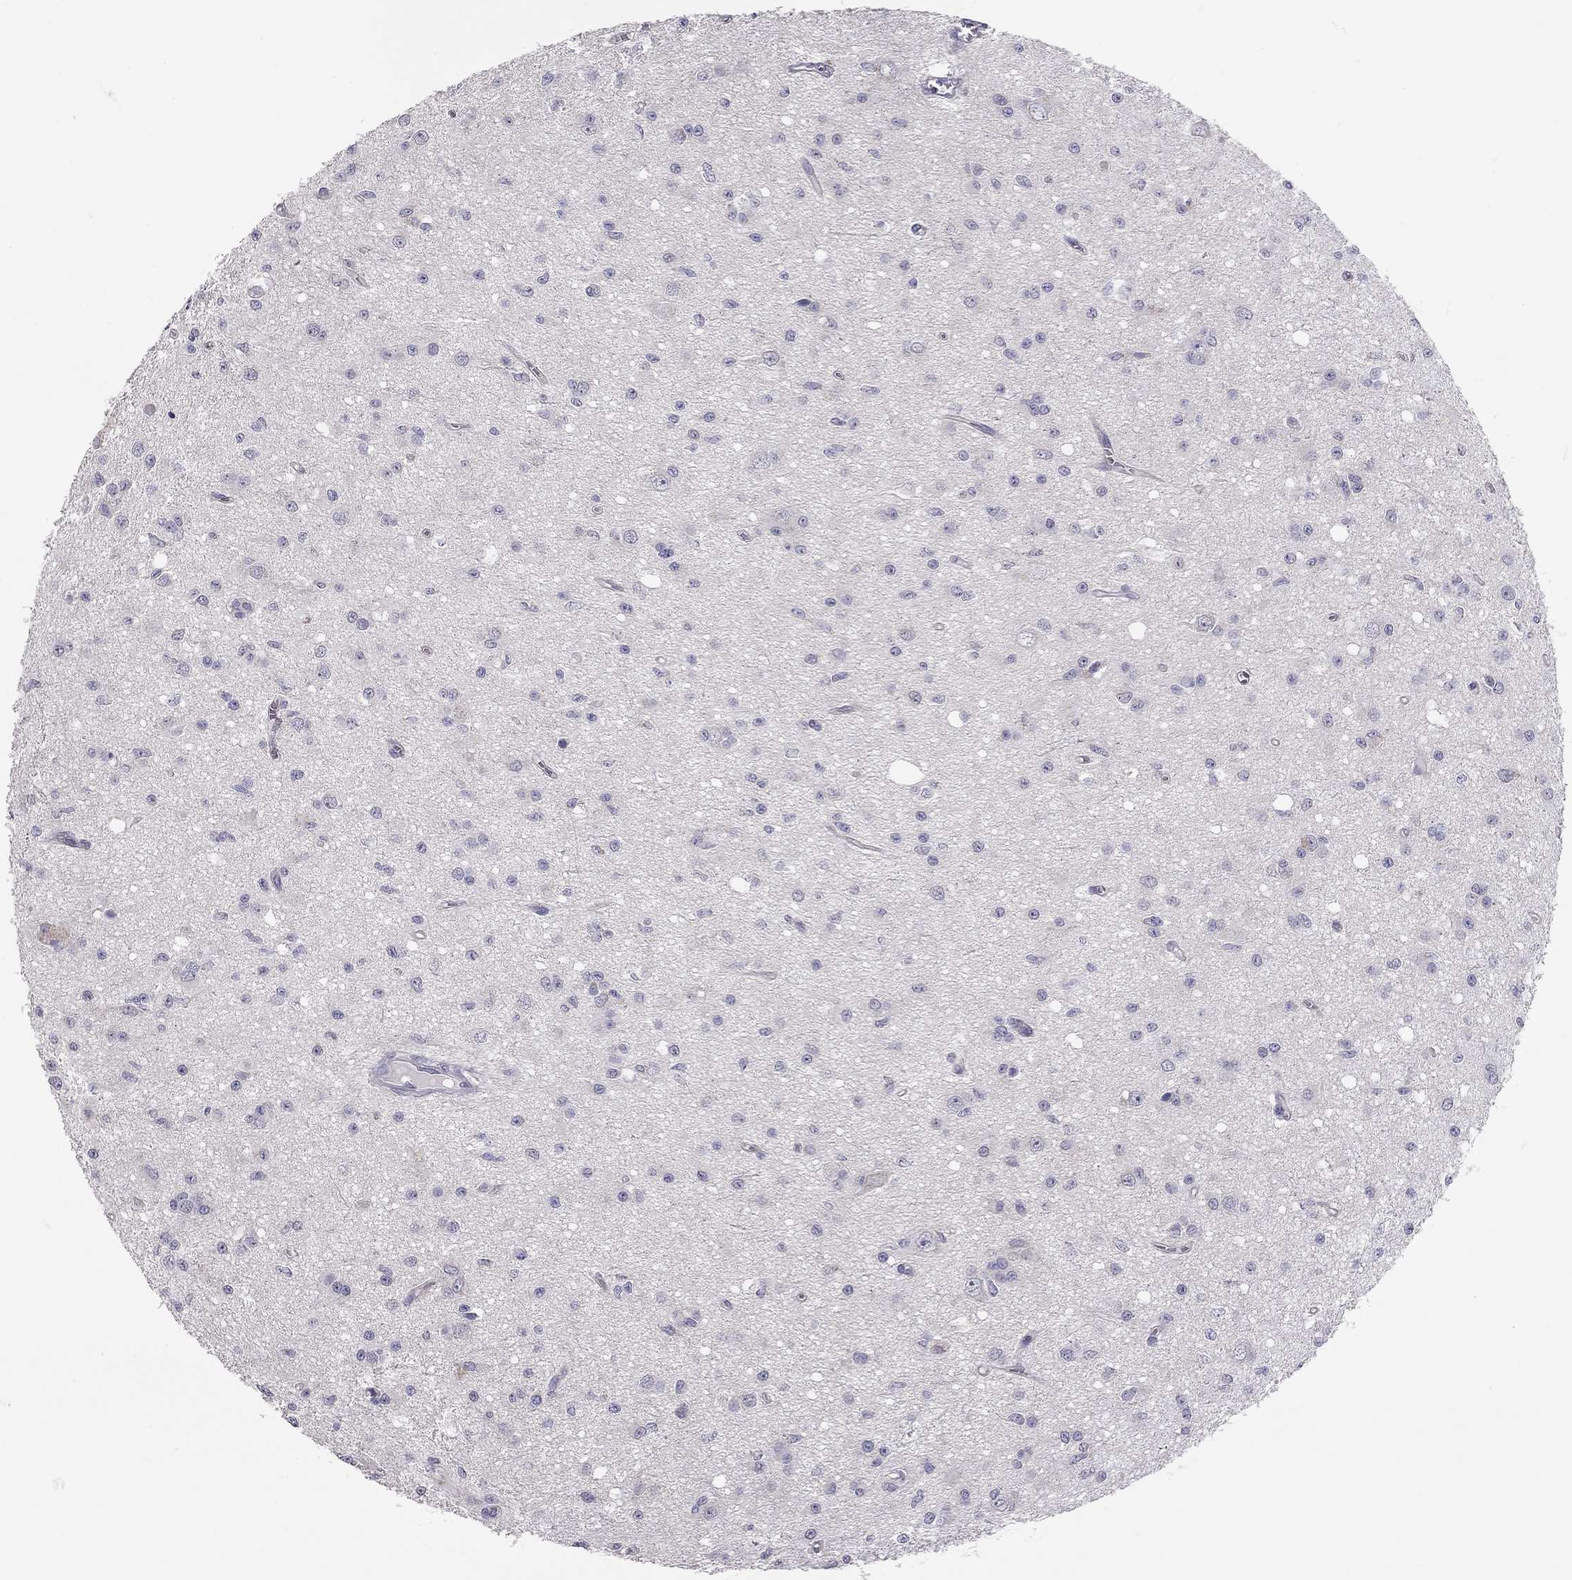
{"staining": {"intensity": "negative", "quantity": "none", "location": "none"}, "tissue": "glioma", "cell_type": "Tumor cells", "image_type": "cancer", "snomed": [{"axis": "morphology", "description": "Glioma, malignant, Low grade"}, {"axis": "topography", "description": "Brain"}], "caption": "An IHC histopathology image of malignant low-grade glioma is shown. There is no staining in tumor cells of malignant low-grade glioma. Brightfield microscopy of IHC stained with DAB (brown) and hematoxylin (blue), captured at high magnification.", "gene": "SCARB1", "patient": {"sex": "female", "age": 45}}